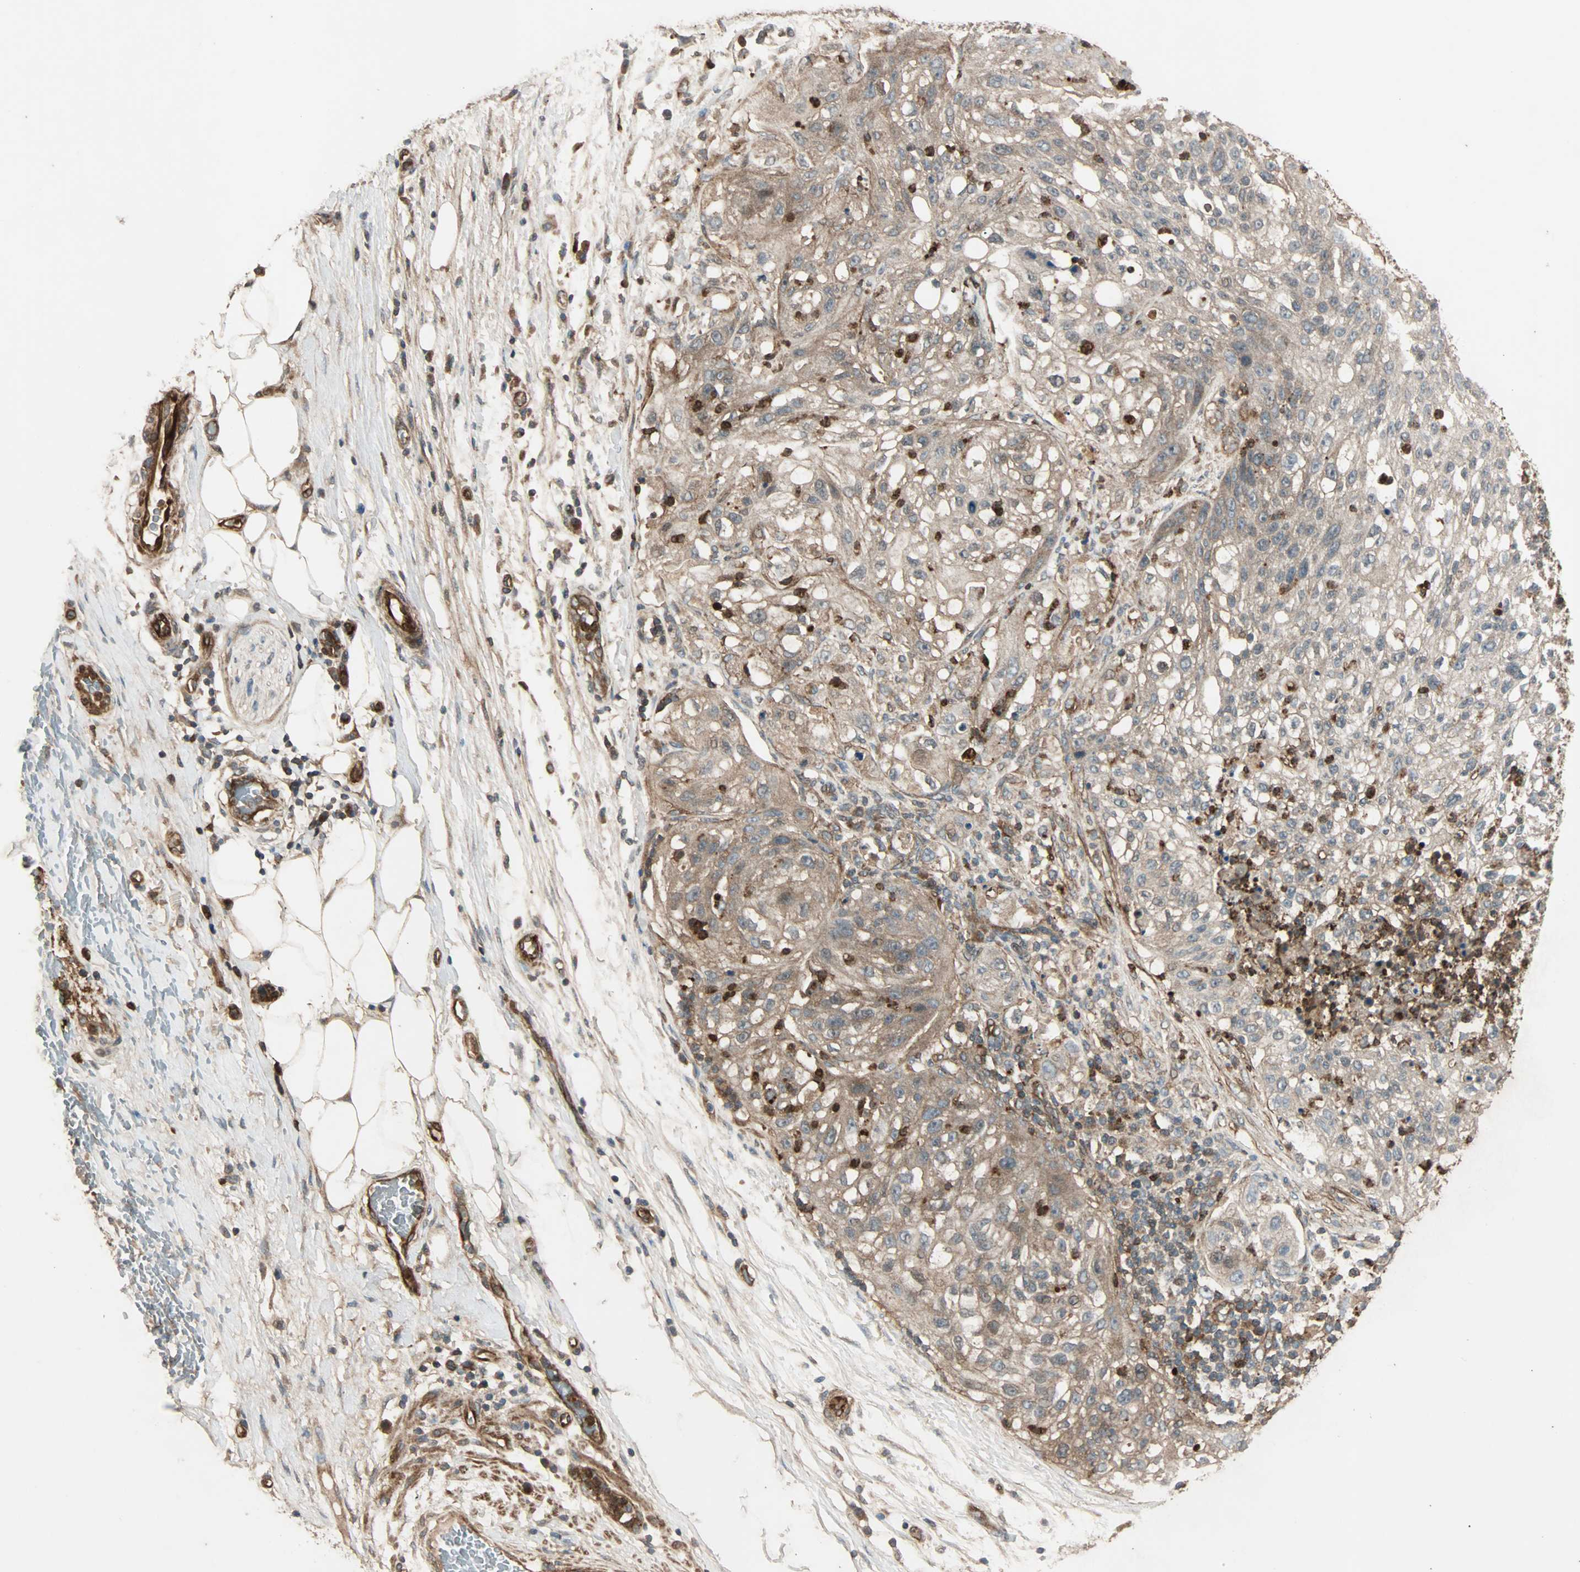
{"staining": {"intensity": "moderate", "quantity": "25%-75%", "location": "cytoplasmic/membranous"}, "tissue": "lung cancer", "cell_type": "Tumor cells", "image_type": "cancer", "snomed": [{"axis": "morphology", "description": "Inflammation, NOS"}, {"axis": "morphology", "description": "Squamous cell carcinoma, NOS"}, {"axis": "topography", "description": "Lymph node"}, {"axis": "topography", "description": "Soft tissue"}, {"axis": "topography", "description": "Lung"}], "caption": "Immunohistochemical staining of lung cancer demonstrates moderate cytoplasmic/membranous protein staining in approximately 25%-75% of tumor cells.", "gene": "GCK", "patient": {"sex": "male", "age": 66}}